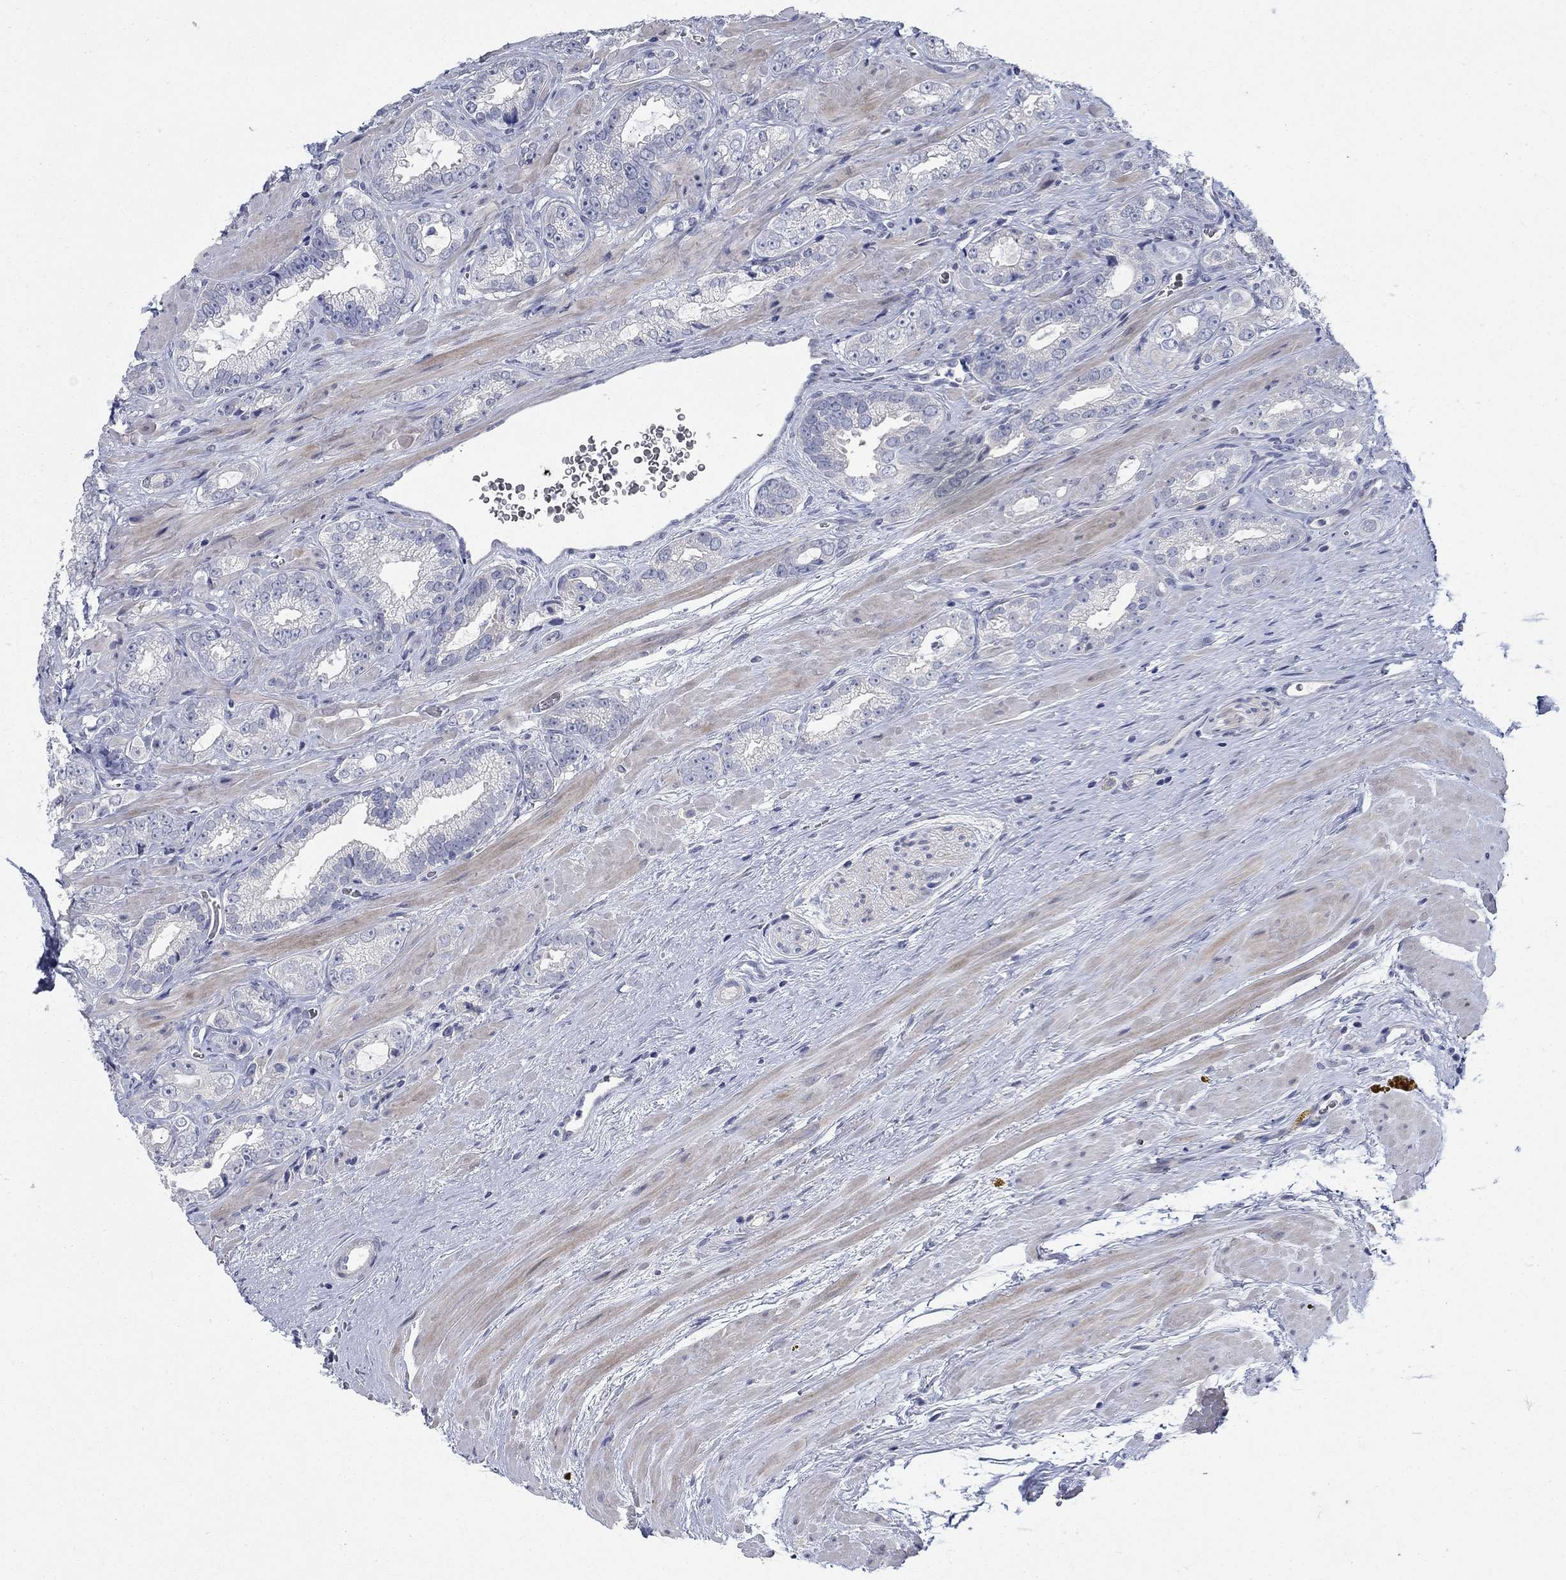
{"staining": {"intensity": "negative", "quantity": "none", "location": "none"}, "tissue": "prostate cancer", "cell_type": "Tumor cells", "image_type": "cancer", "snomed": [{"axis": "morphology", "description": "Adenocarcinoma, NOS"}, {"axis": "topography", "description": "Prostate"}], "caption": "IHC micrograph of neoplastic tissue: adenocarcinoma (prostate) stained with DAB exhibits no significant protein positivity in tumor cells.", "gene": "DNER", "patient": {"sex": "male", "age": 67}}